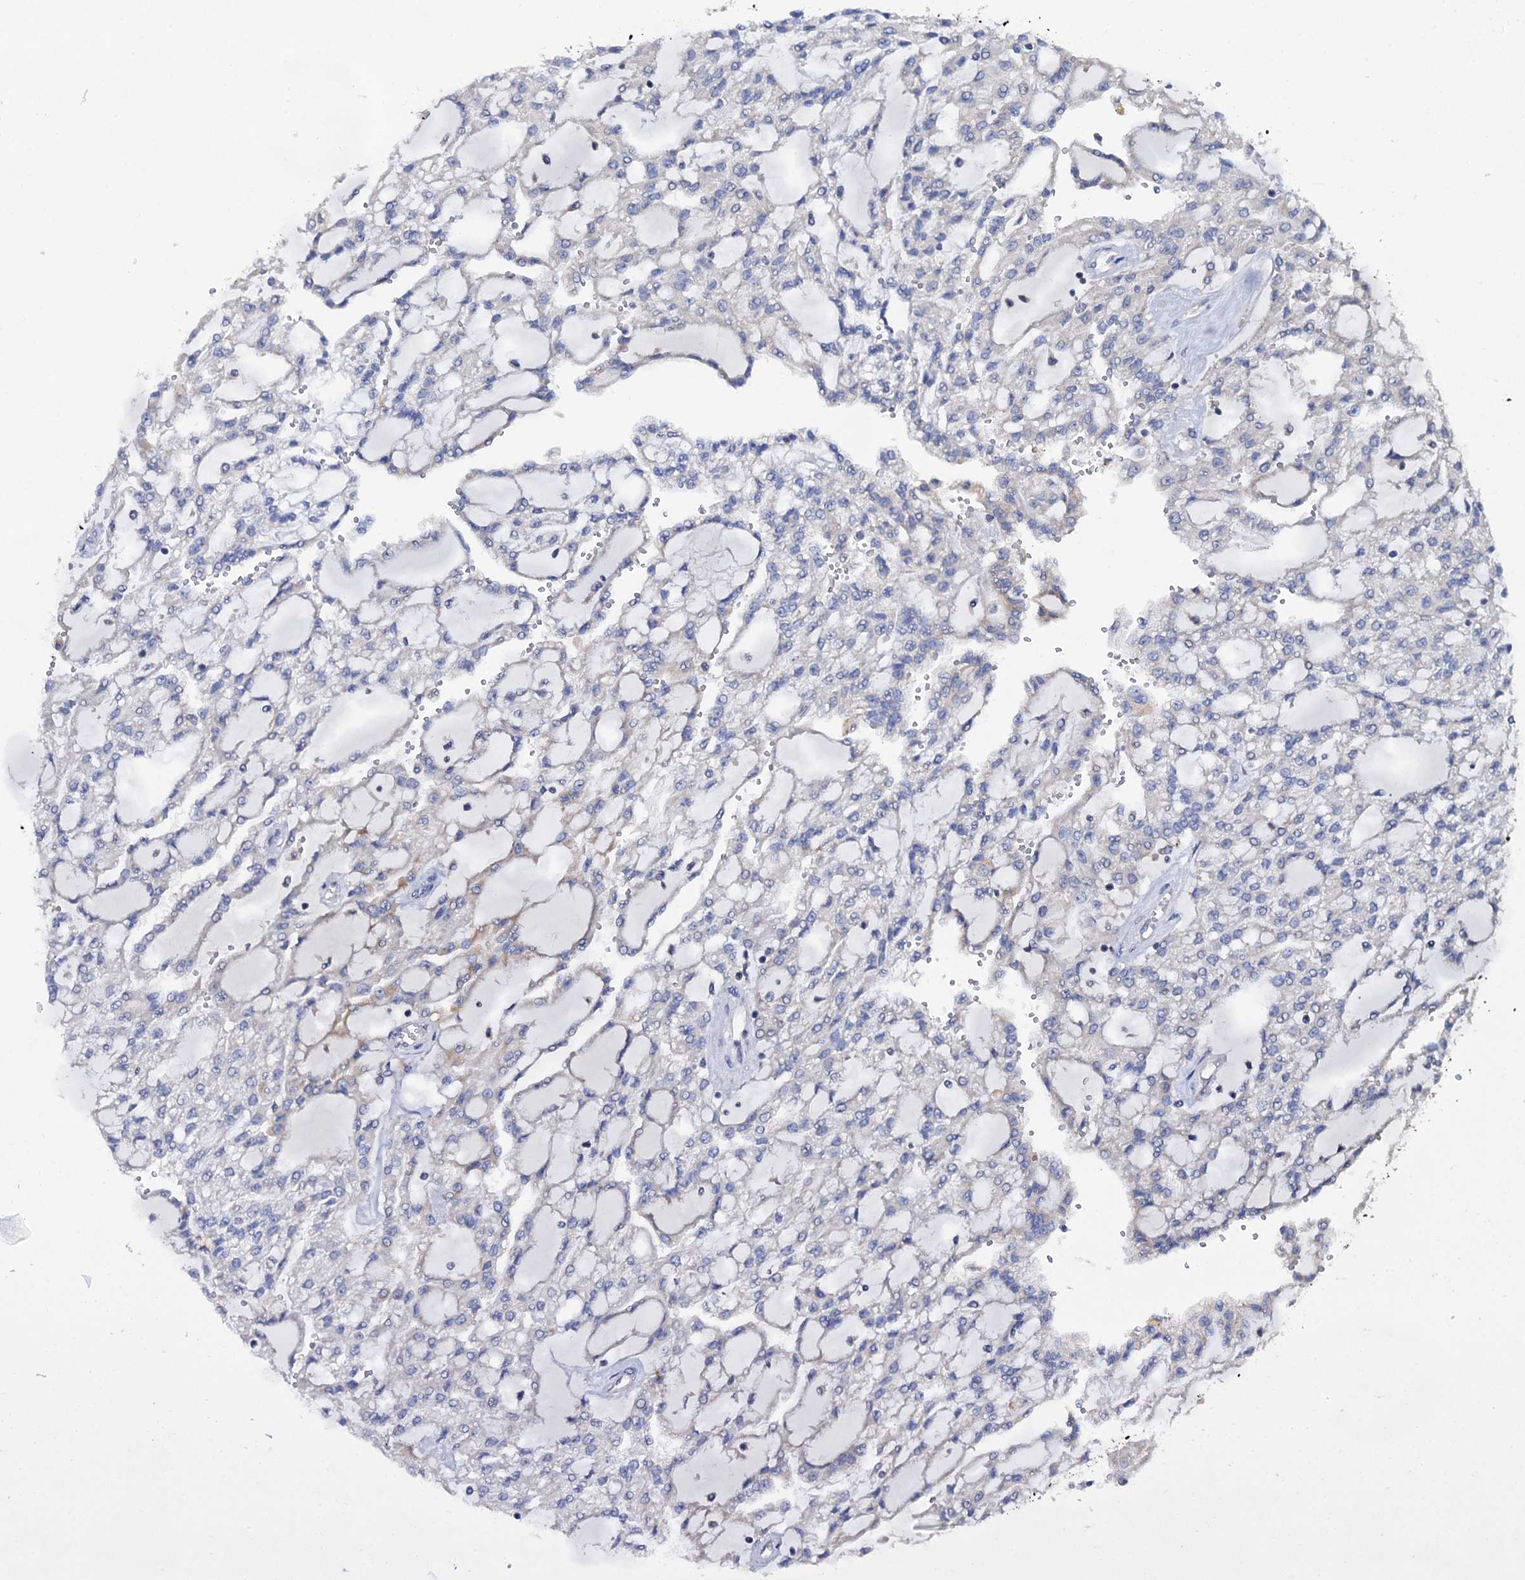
{"staining": {"intensity": "negative", "quantity": "none", "location": "none"}, "tissue": "renal cancer", "cell_type": "Tumor cells", "image_type": "cancer", "snomed": [{"axis": "morphology", "description": "Adenocarcinoma, NOS"}, {"axis": "topography", "description": "Kidney"}], "caption": "Human adenocarcinoma (renal) stained for a protein using immunohistochemistry shows no expression in tumor cells.", "gene": "MRPL48", "patient": {"sex": "male", "age": 63}}